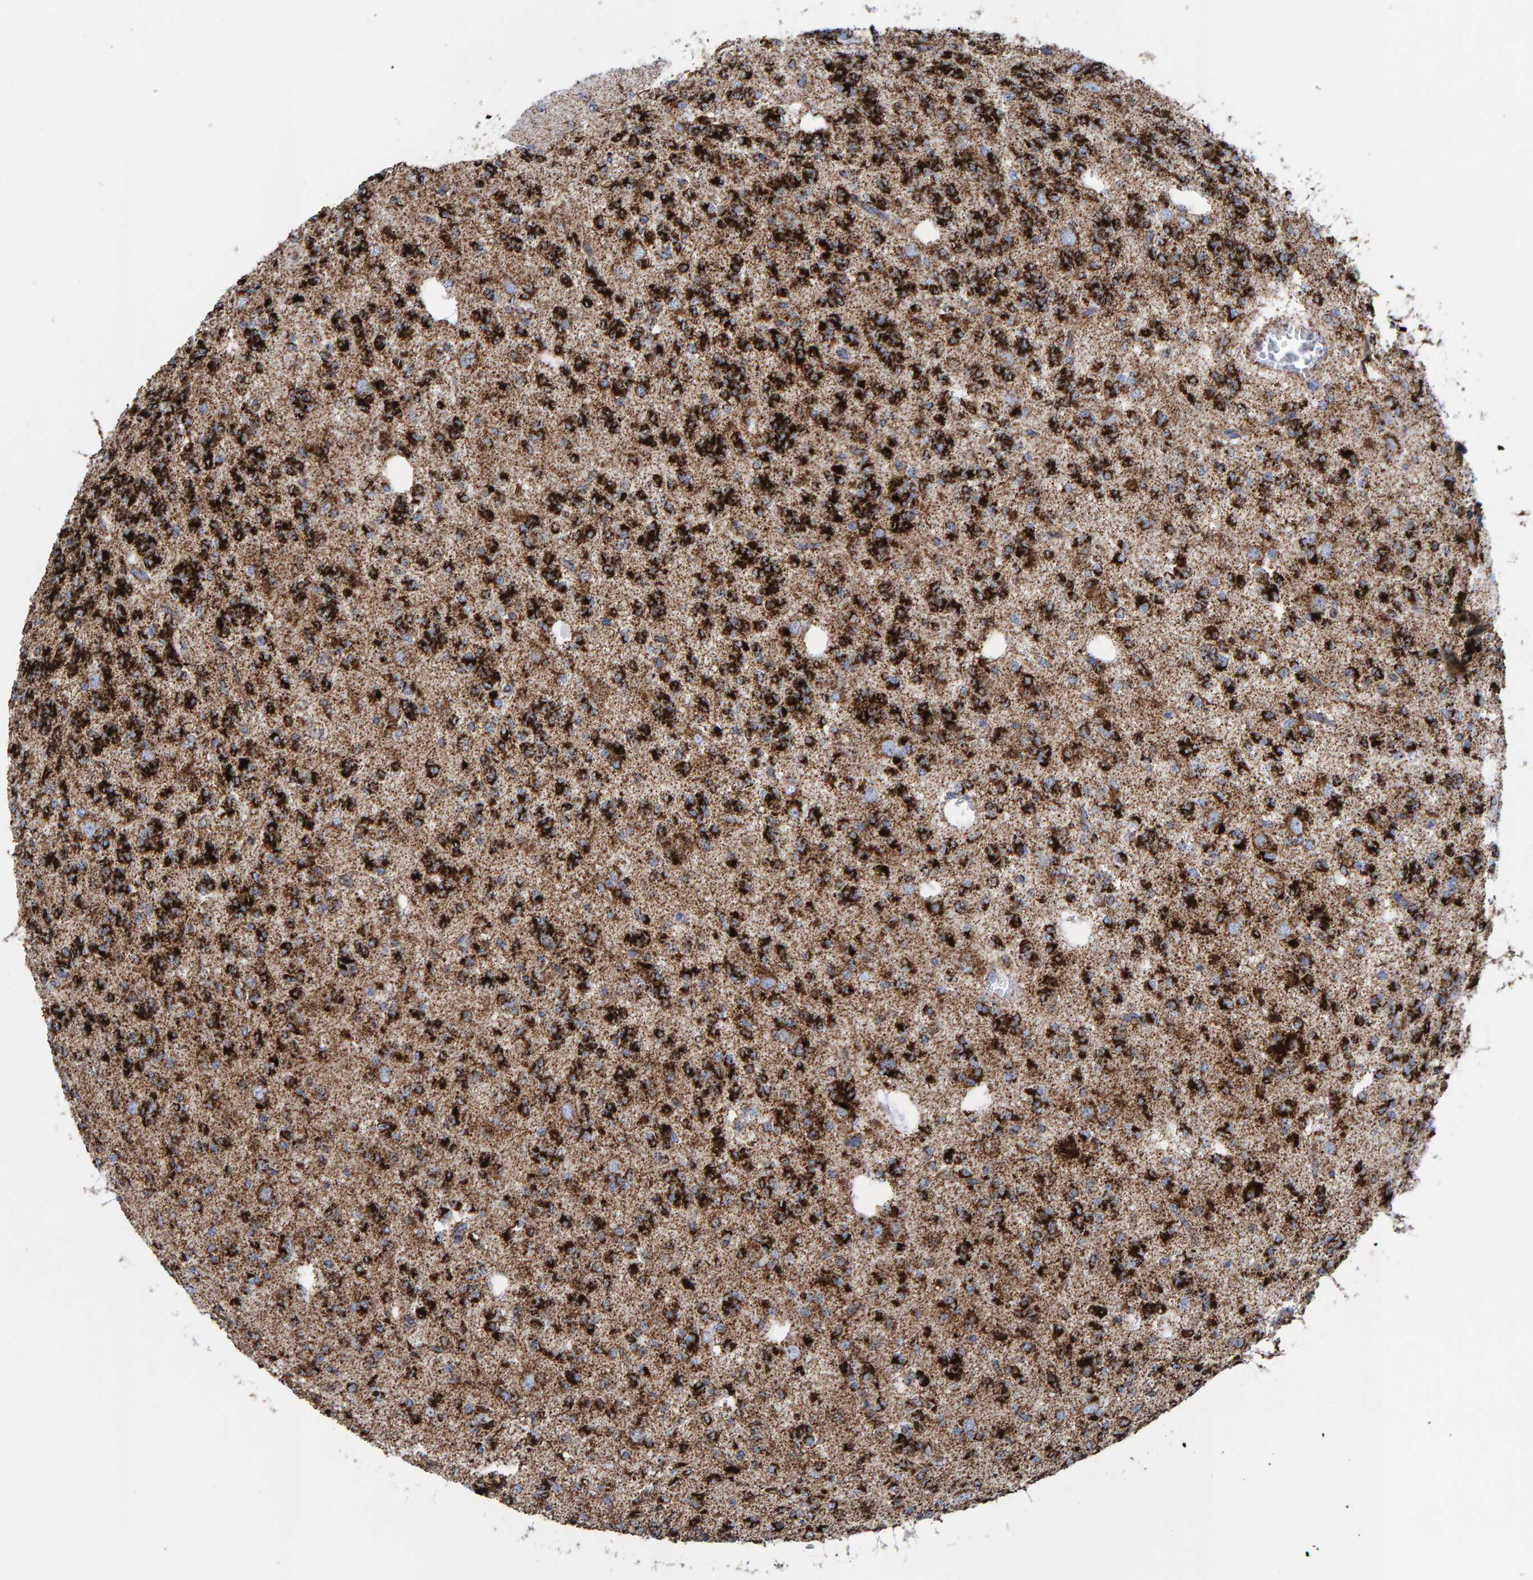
{"staining": {"intensity": "strong", "quantity": ">75%", "location": "cytoplasmic/membranous"}, "tissue": "glioma", "cell_type": "Tumor cells", "image_type": "cancer", "snomed": [{"axis": "morphology", "description": "Glioma, malignant, Low grade"}, {"axis": "topography", "description": "Brain"}], "caption": "Strong cytoplasmic/membranous positivity for a protein is present in about >75% of tumor cells of low-grade glioma (malignant) using immunohistochemistry (IHC).", "gene": "ENSG00000262660", "patient": {"sex": "male", "age": 38}}